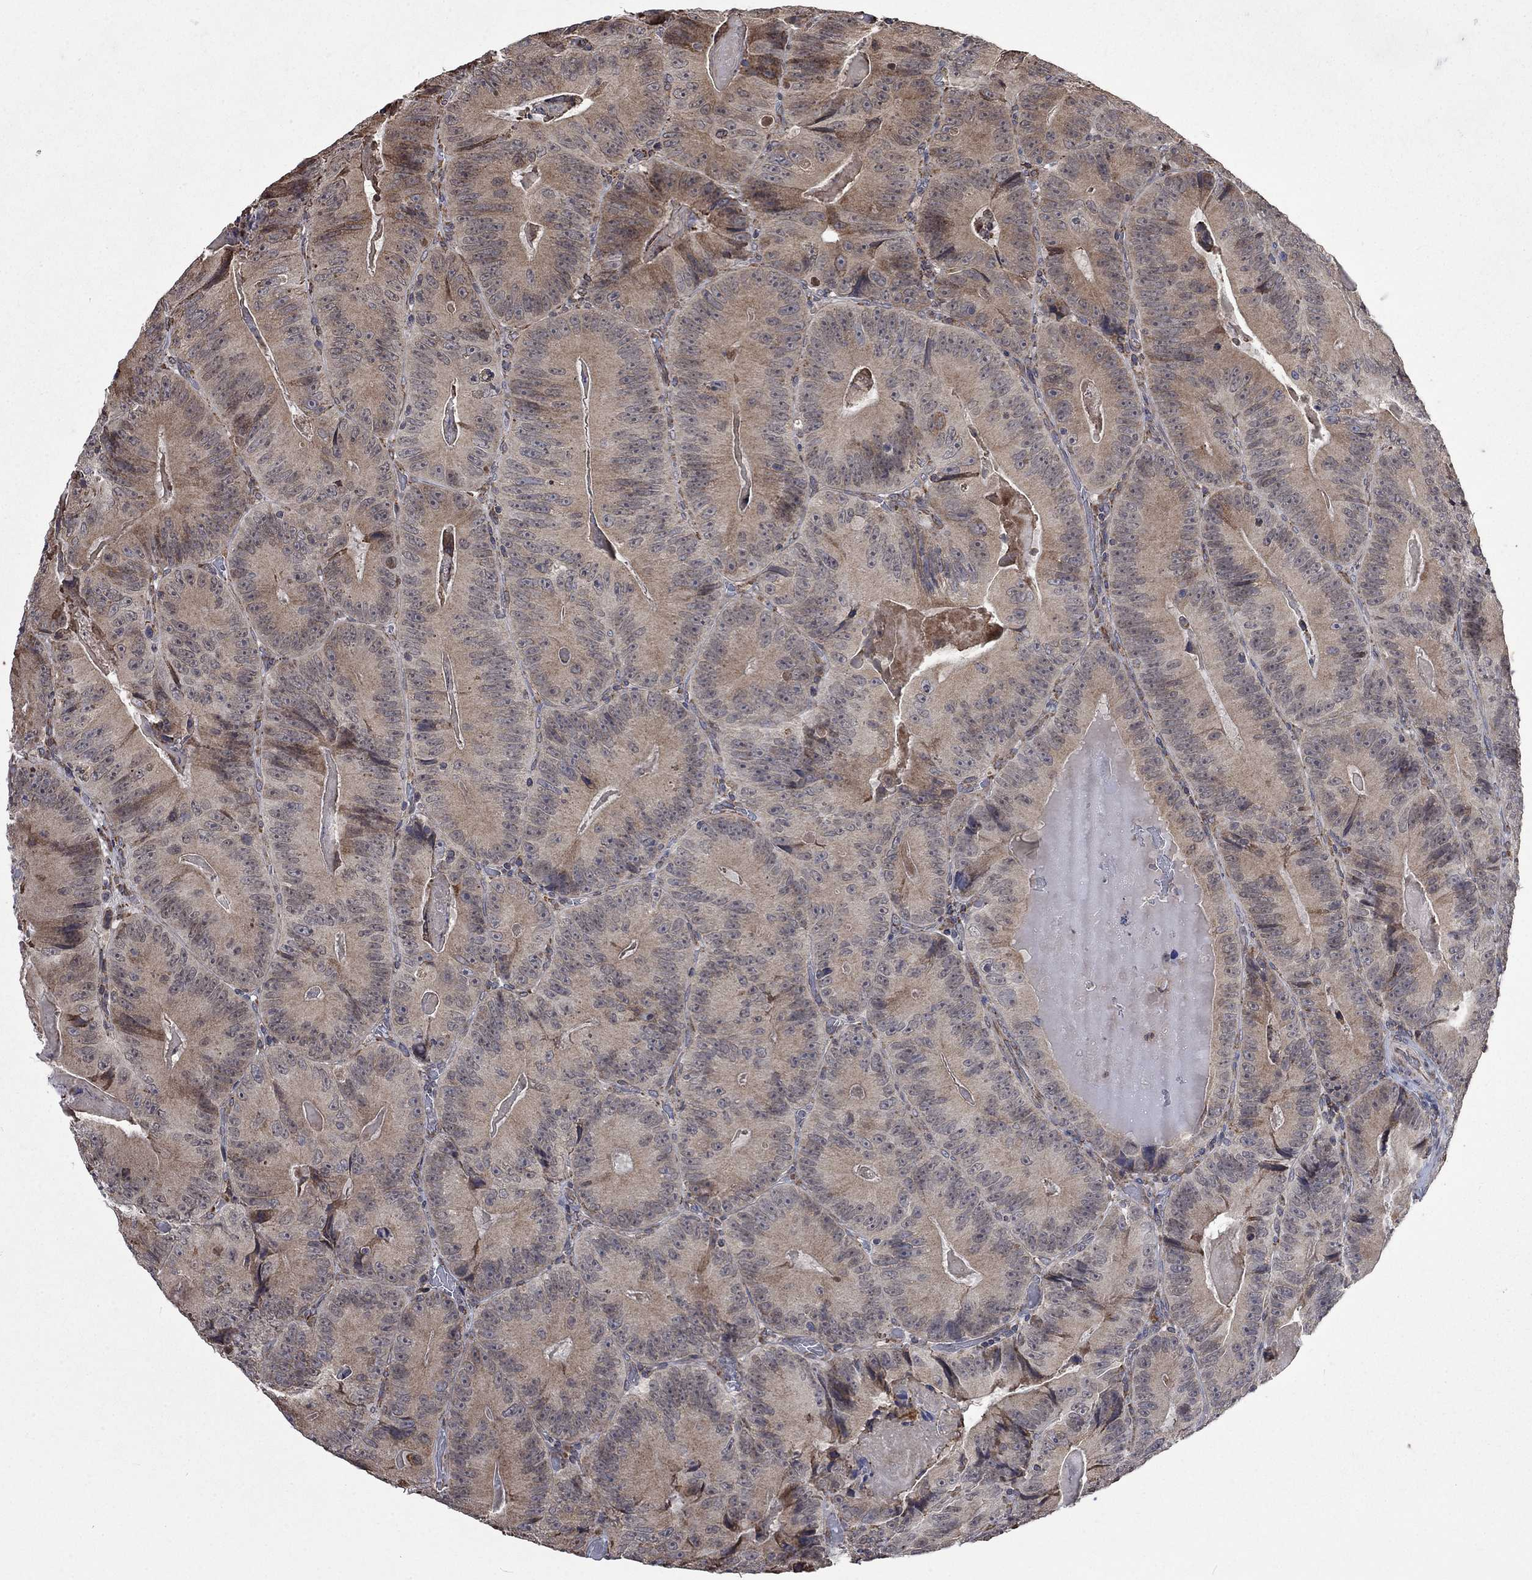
{"staining": {"intensity": "weak", "quantity": ">75%", "location": "cytoplasmic/membranous"}, "tissue": "colorectal cancer", "cell_type": "Tumor cells", "image_type": "cancer", "snomed": [{"axis": "morphology", "description": "Adenocarcinoma, NOS"}, {"axis": "topography", "description": "Colon"}], "caption": "Immunohistochemical staining of adenocarcinoma (colorectal) shows low levels of weak cytoplasmic/membranous protein positivity in approximately >75% of tumor cells. Immunohistochemistry (ihc) stains the protein of interest in brown and the nuclei are stained blue.", "gene": "ESRRA", "patient": {"sex": "female", "age": 86}}